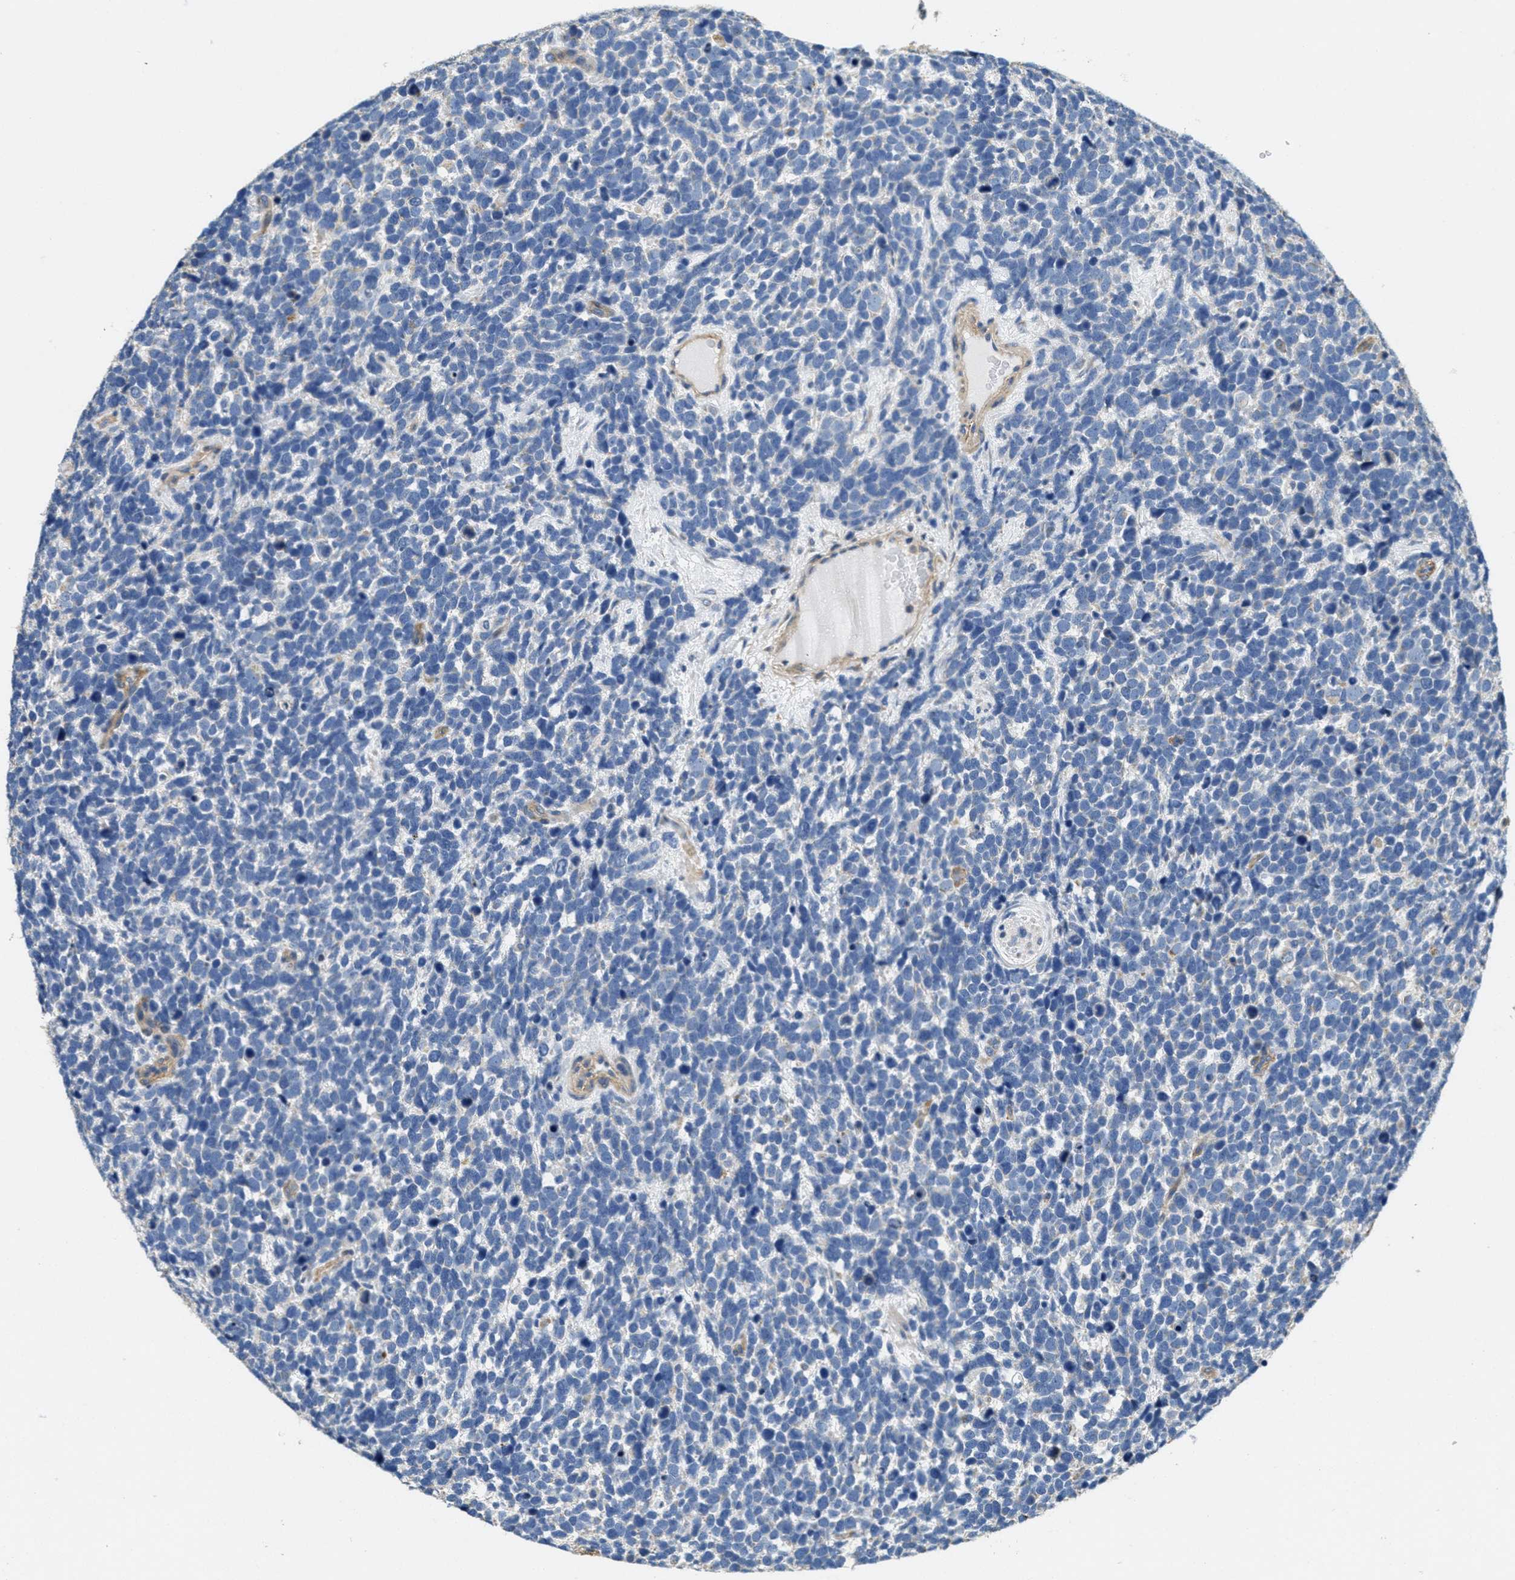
{"staining": {"intensity": "negative", "quantity": "none", "location": "none"}, "tissue": "urothelial cancer", "cell_type": "Tumor cells", "image_type": "cancer", "snomed": [{"axis": "morphology", "description": "Urothelial carcinoma, High grade"}, {"axis": "topography", "description": "Urinary bladder"}], "caption": "This is an immunohistochemistry (IHC) photomicrograph of human high-grade urothelial carcinoma. There is no staining in tumor cells.", "gene": "TOMM70", "patient": {"sex": "female", "age": 82}}